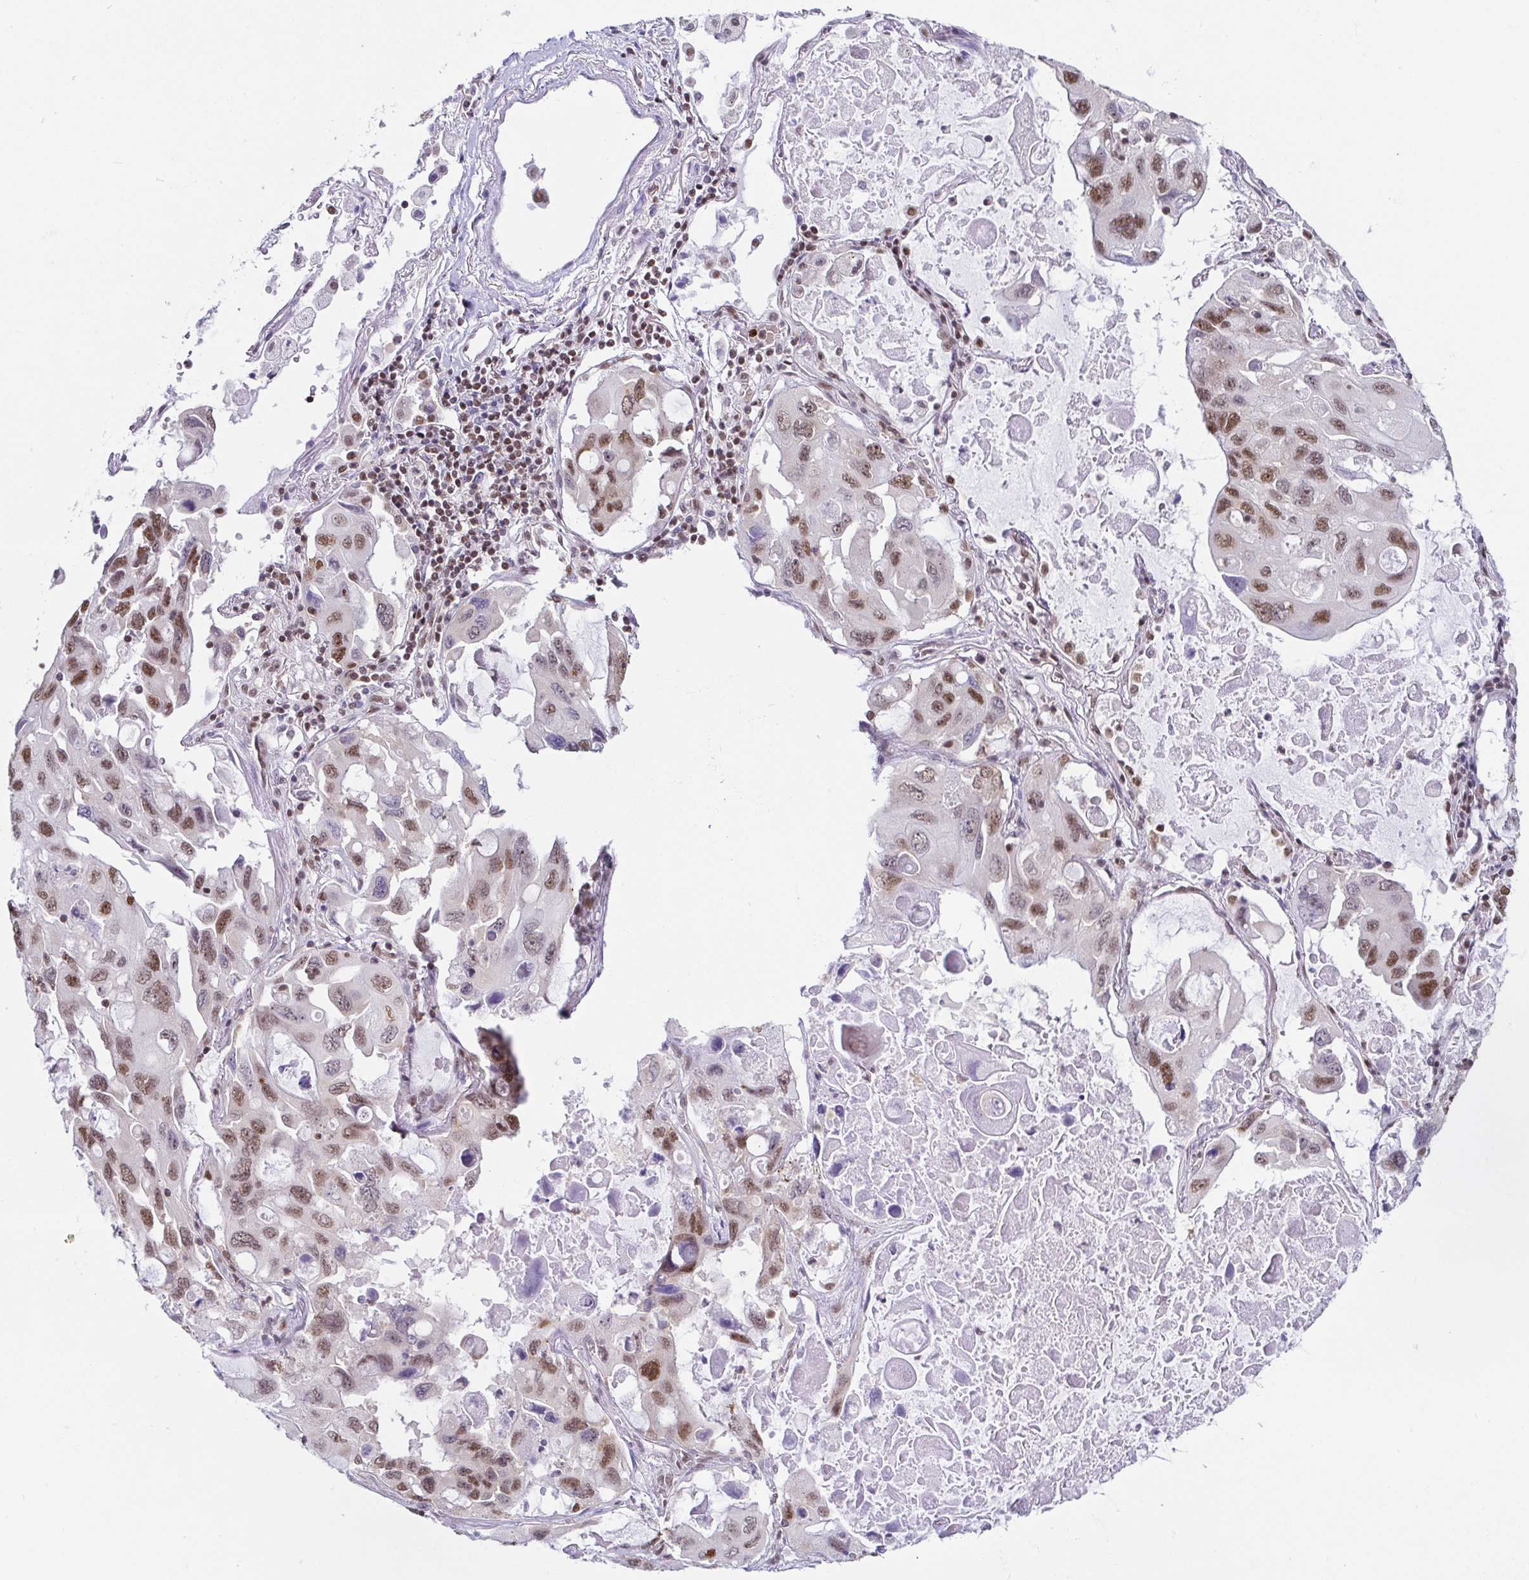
{"staining": {"intensity": "moderate", "quantity": "25%-75%", "location": "nuclear"}, "tissue": "lung cancer", "cell_type": "Tumor cells", "image_type": "cancer", "snomed": [{"axis": "morphology", "description": "Squamous cell carcinoma, NOS"}, {"axis": "topography", "description": "Lung"}], "caption": "Immunohistochemical staining of lung cancer shows moderate nuclear protein positivity in about 25%-75% of tumor cells.", "gene": "EWSR1", "patient": {"sex": "female", "age": 73}}